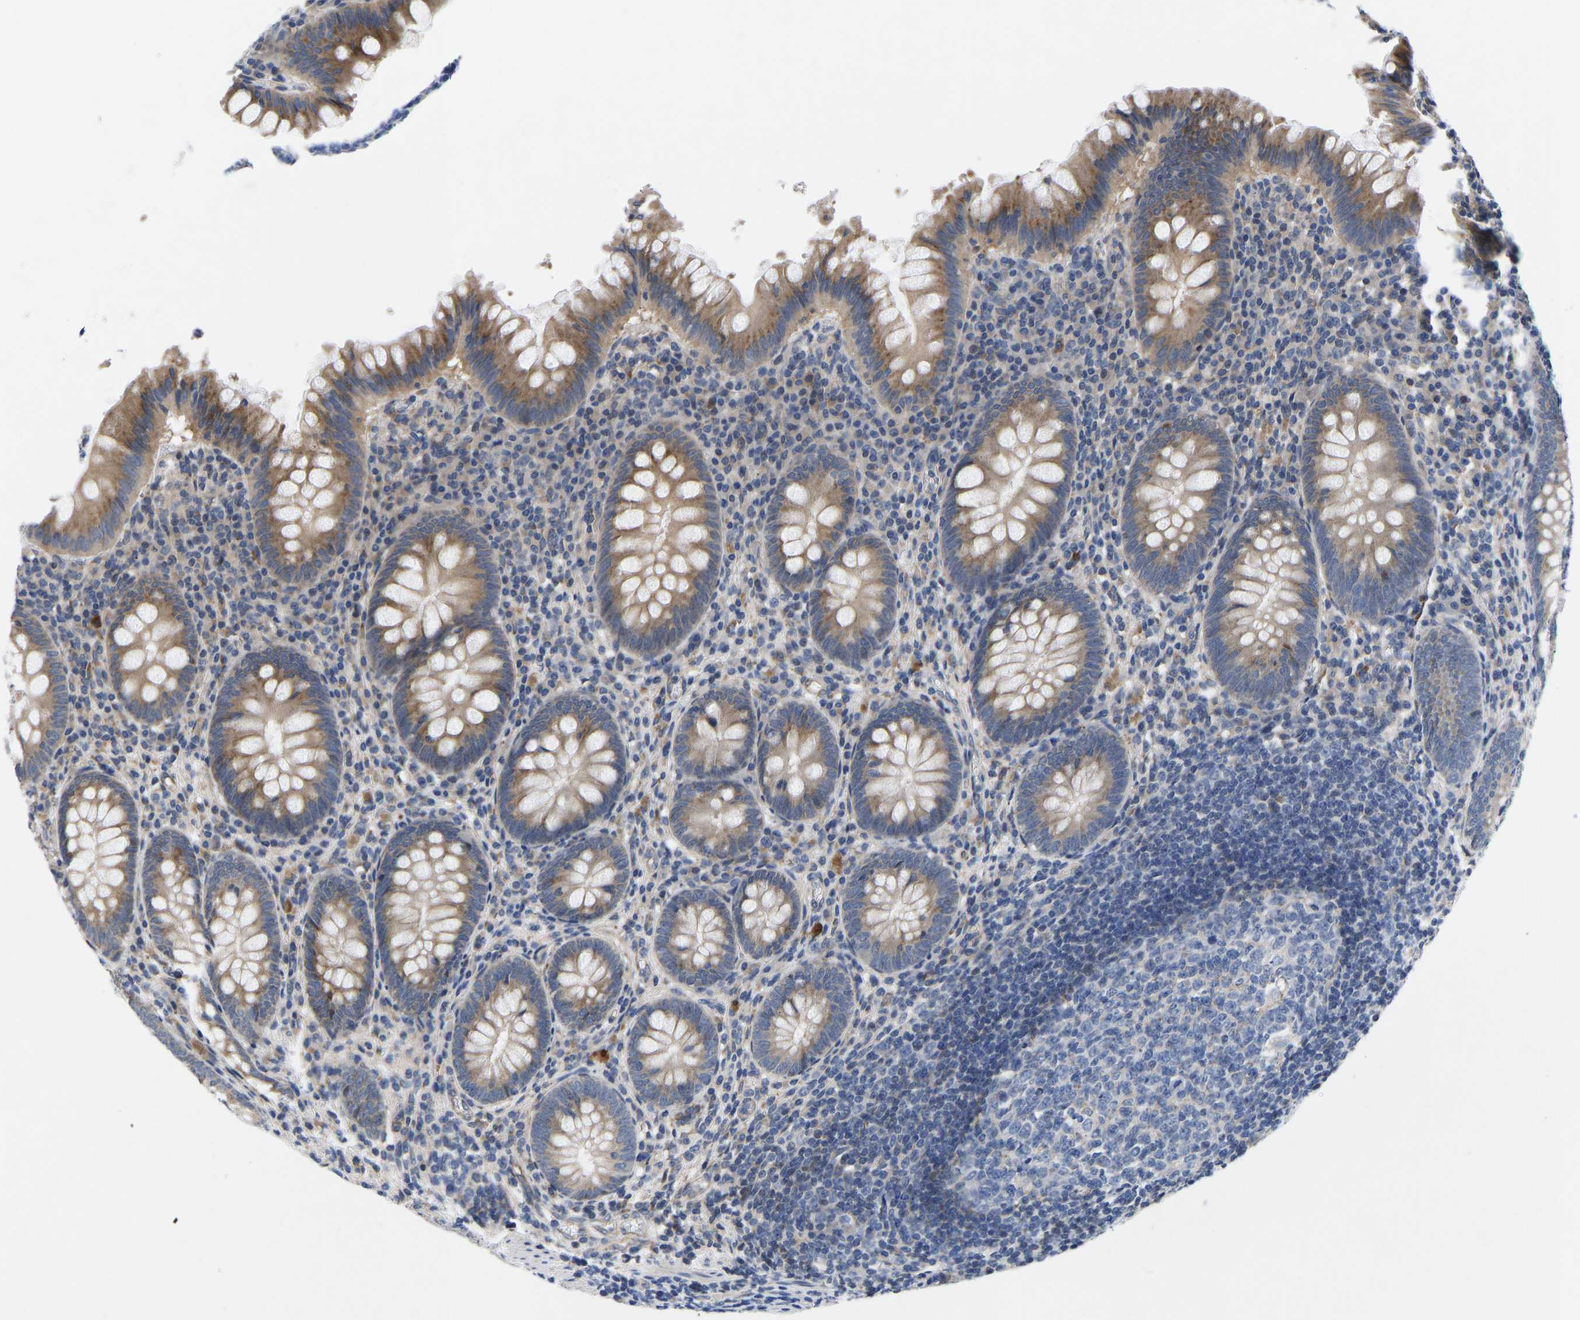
{"staining": {"intensity": "moderate", "quantity": "25%-75%", "location": "cytoplasmic/membranous"}, "tissue": "appendix", "cell_type": "Glandular cells", "image_type": "normal", "snomed": [{"axis": "morphology", "description": "Normal tissue, NOS"}, {"axis": "topography", "description": "Appendix"}], "caption": "Immunohistochemistry (IHC) (DAB) staining of normal human appendix exhibits moderate cytoplasmic/membranous protein expression in approximately 25%-75% of glandular cells.", "gene": "FRRS1", "patient": {"sex": "male", "age": 56}}